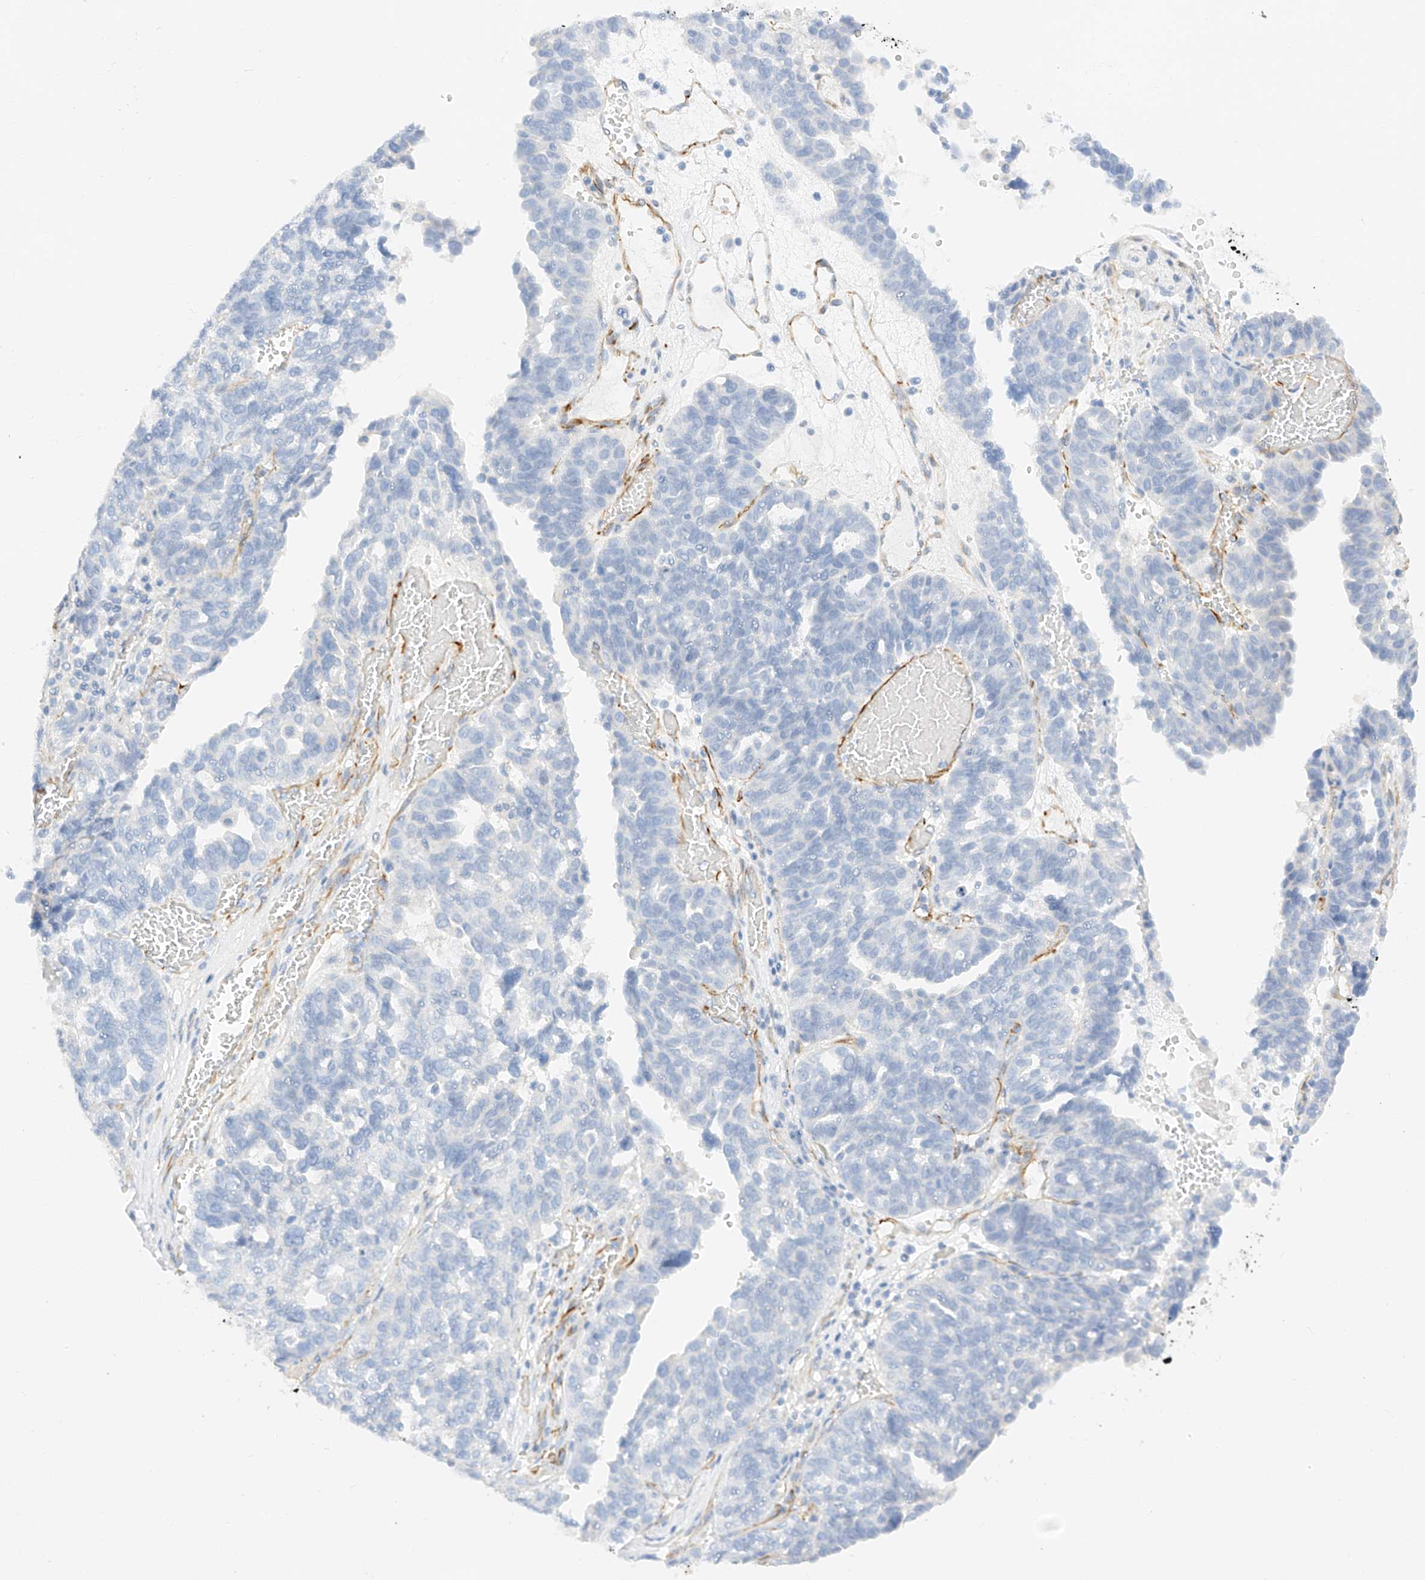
{"staining": {"intensity": "negative", "quantity": "none", "location": "none"}, "tissue": "ovarian cancer", "cell_type": "Tumor cells", "image_type": "cancer", "snomed": [{"axis": "morphology", "description": "Cystadenocarcinoma, serous, NOS"}, {"axis": "topography", "description": "Ovary"}], "caption": "Protein analysis of serous cystadenocarcinoma (ovarian) demonstrates no significant expression in tumor cells.", "gene": "CDCP2", "patient": {"sex": "female", "age": 59}}